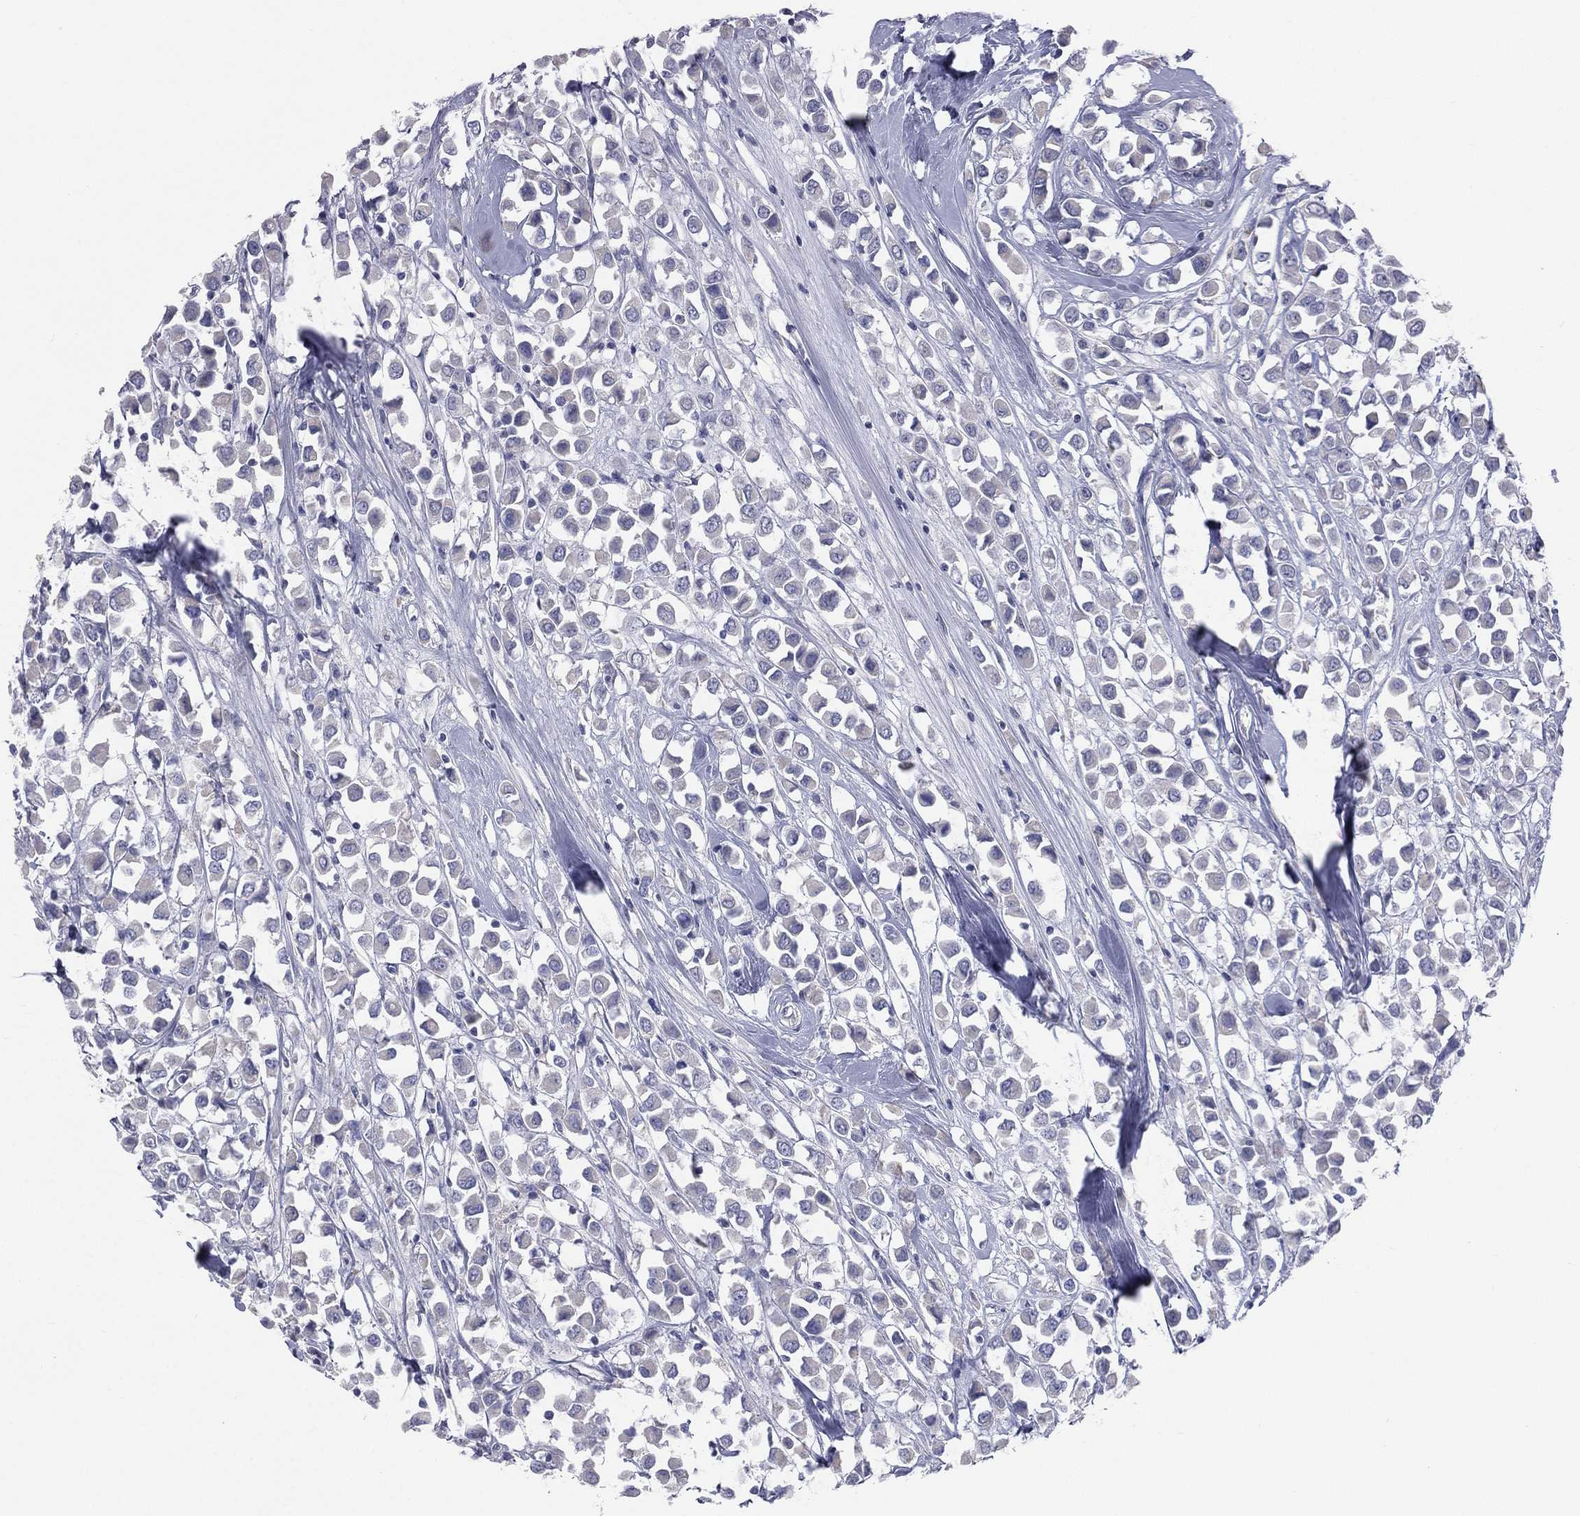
{"staining": {"intensity": "negative", "quantity": "none", "location": "none"}, "tissue": "breast cancer", "cell_type": "Tumor cells", "image_type": "cancer", "snomed": [{"axis": "morphology", "description": "Duct carcinoma"}, {"axis": "topography", "description": "Breast"}], "caption": "The immunohistochemistry image has no significant positivity in tumor cells of breast cancer (infiltrating ductal carcinoma) tissue.", "gene": "STK31", "patient": {"sex": "female", "age": 61}}